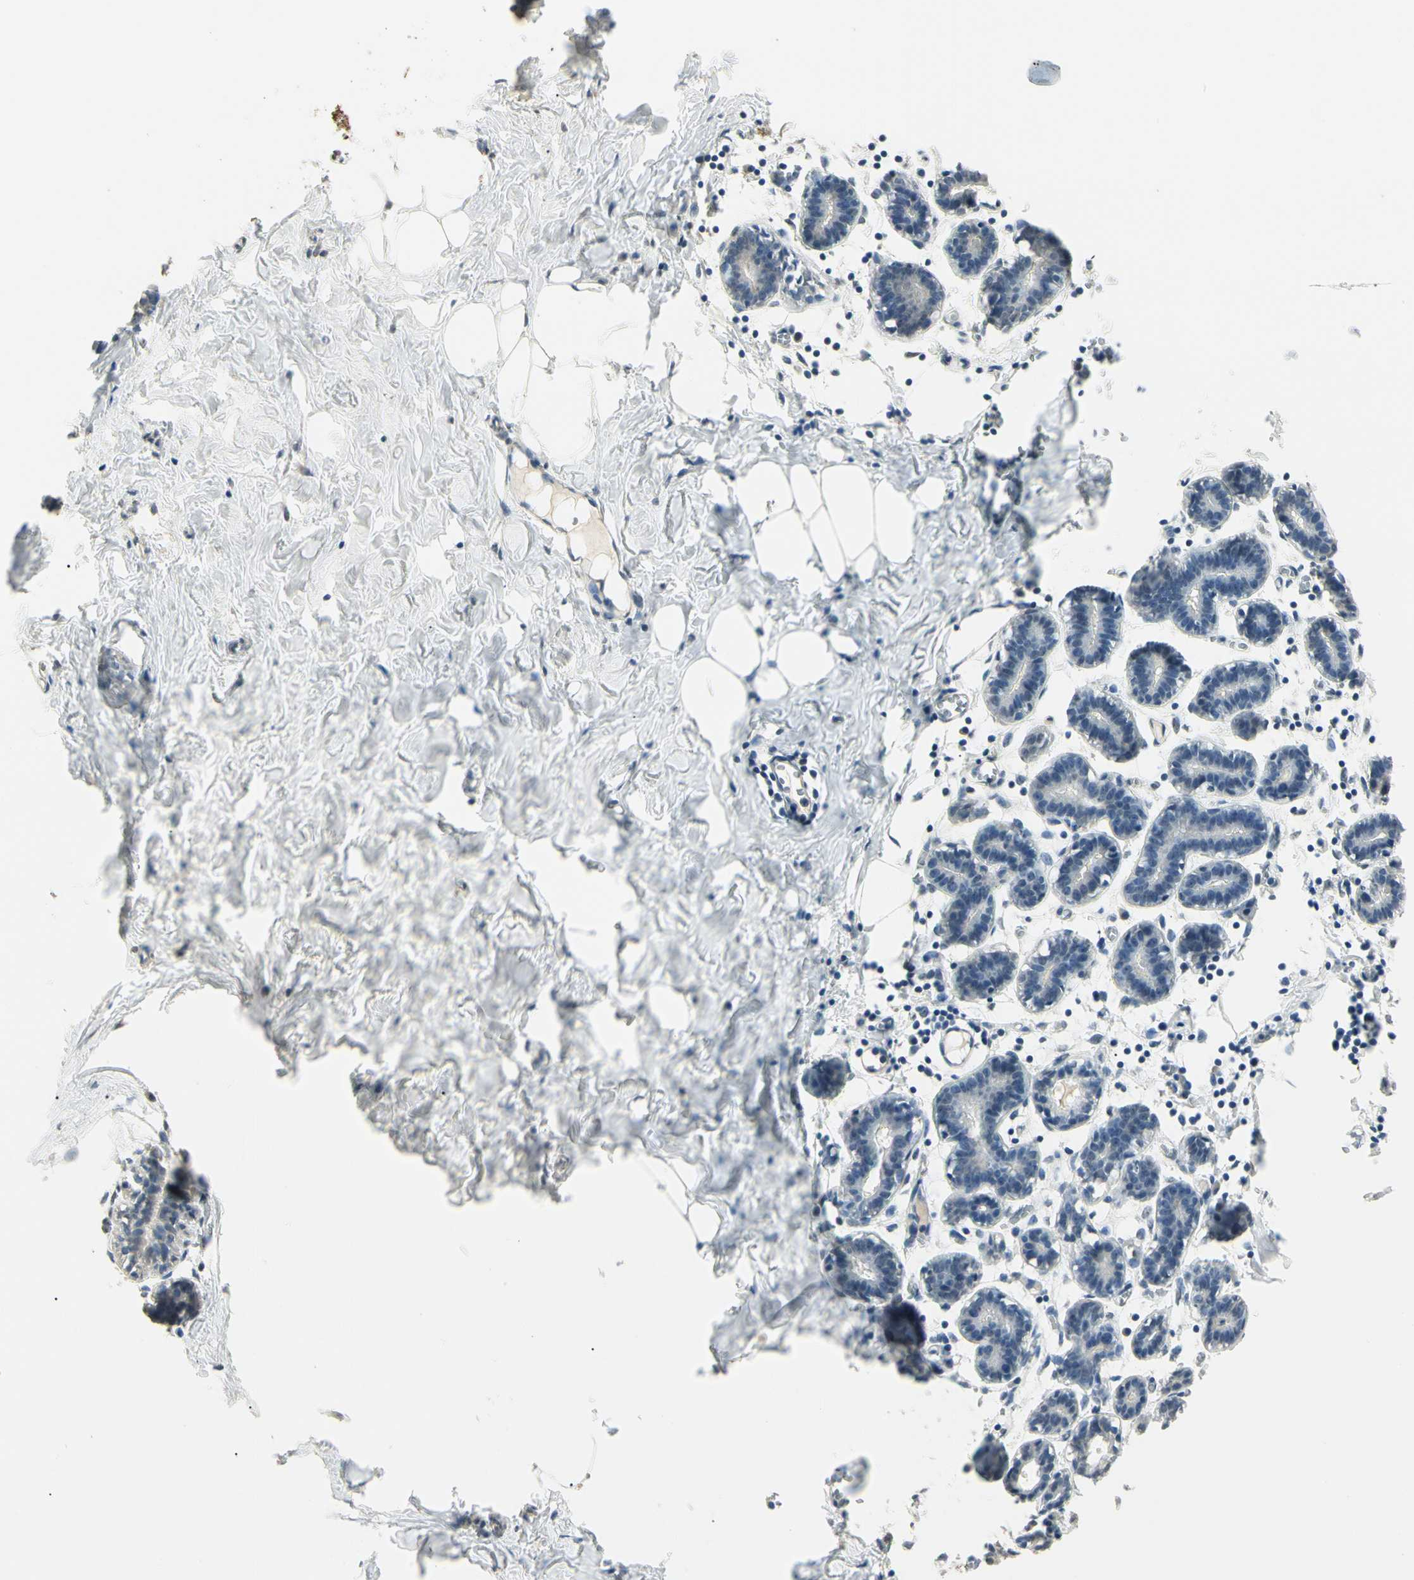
{"staining": {"intensity": "negative", "quantity": "none", "location": "none"}, "tissue": "breast", "cell_type": "Adipocytes", "image_type": "normal", "snomed": [{"axis": "morphology", "description": "Normal tissue, NOS"}, {"axis": "topography", "description": "Breast"}], "caption": "Protein analysis of benign breast shows no significant positivity in adipocytes. (DAB (3,3'-diaminobenzidine) IHC with hematoxylin counter stain).", "gene": "SGCA", "patient": {"sex": "female", "age": 27}}